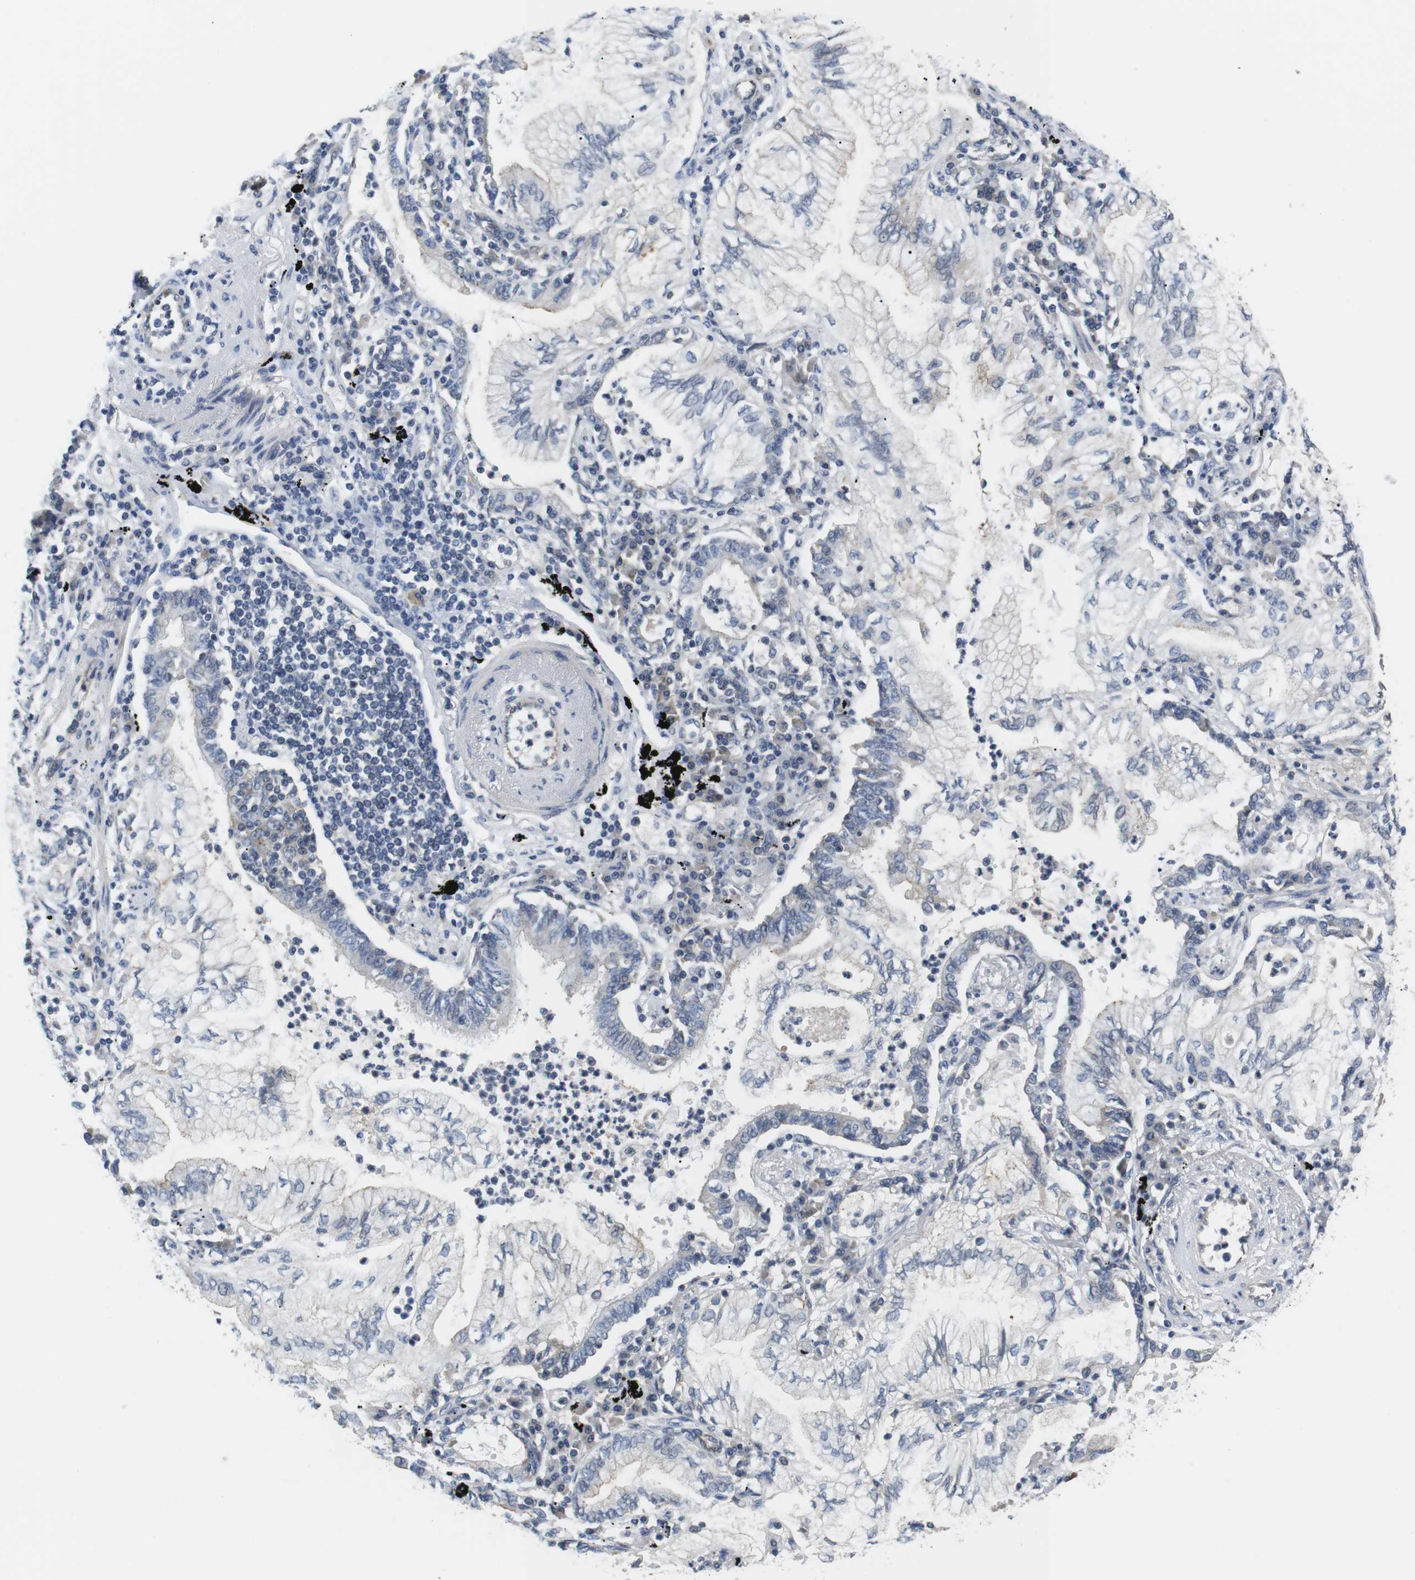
{"staining": {"intensity": "weak", "quantity": "<25%", "location": "cytoplasmic/membranous"}, "tissue": "lung cancer", "cell_type": "Tumor cells", "image_type": "cancer", "snomed": [{"axis": "morphology", "description": "Normal tissue, NOS"}, {"axis": "morphology", "description": "Adenocarcinoma, NOS"}, {"axis": "topography", "description": "Bronchus"}, {"axis": "topography", "description": "Lung"}], "caption": "A high-resolution micrograph shows IHC staining of lung adenocarcinoma, which demonstrates no significant expression in tumor cells. The staining is performed using DAB brown chromogen with nuclei counter-stained in using hematoxylin.", "gene": "NECTIN1", "patient": {"sex": "female", "age": 70}}